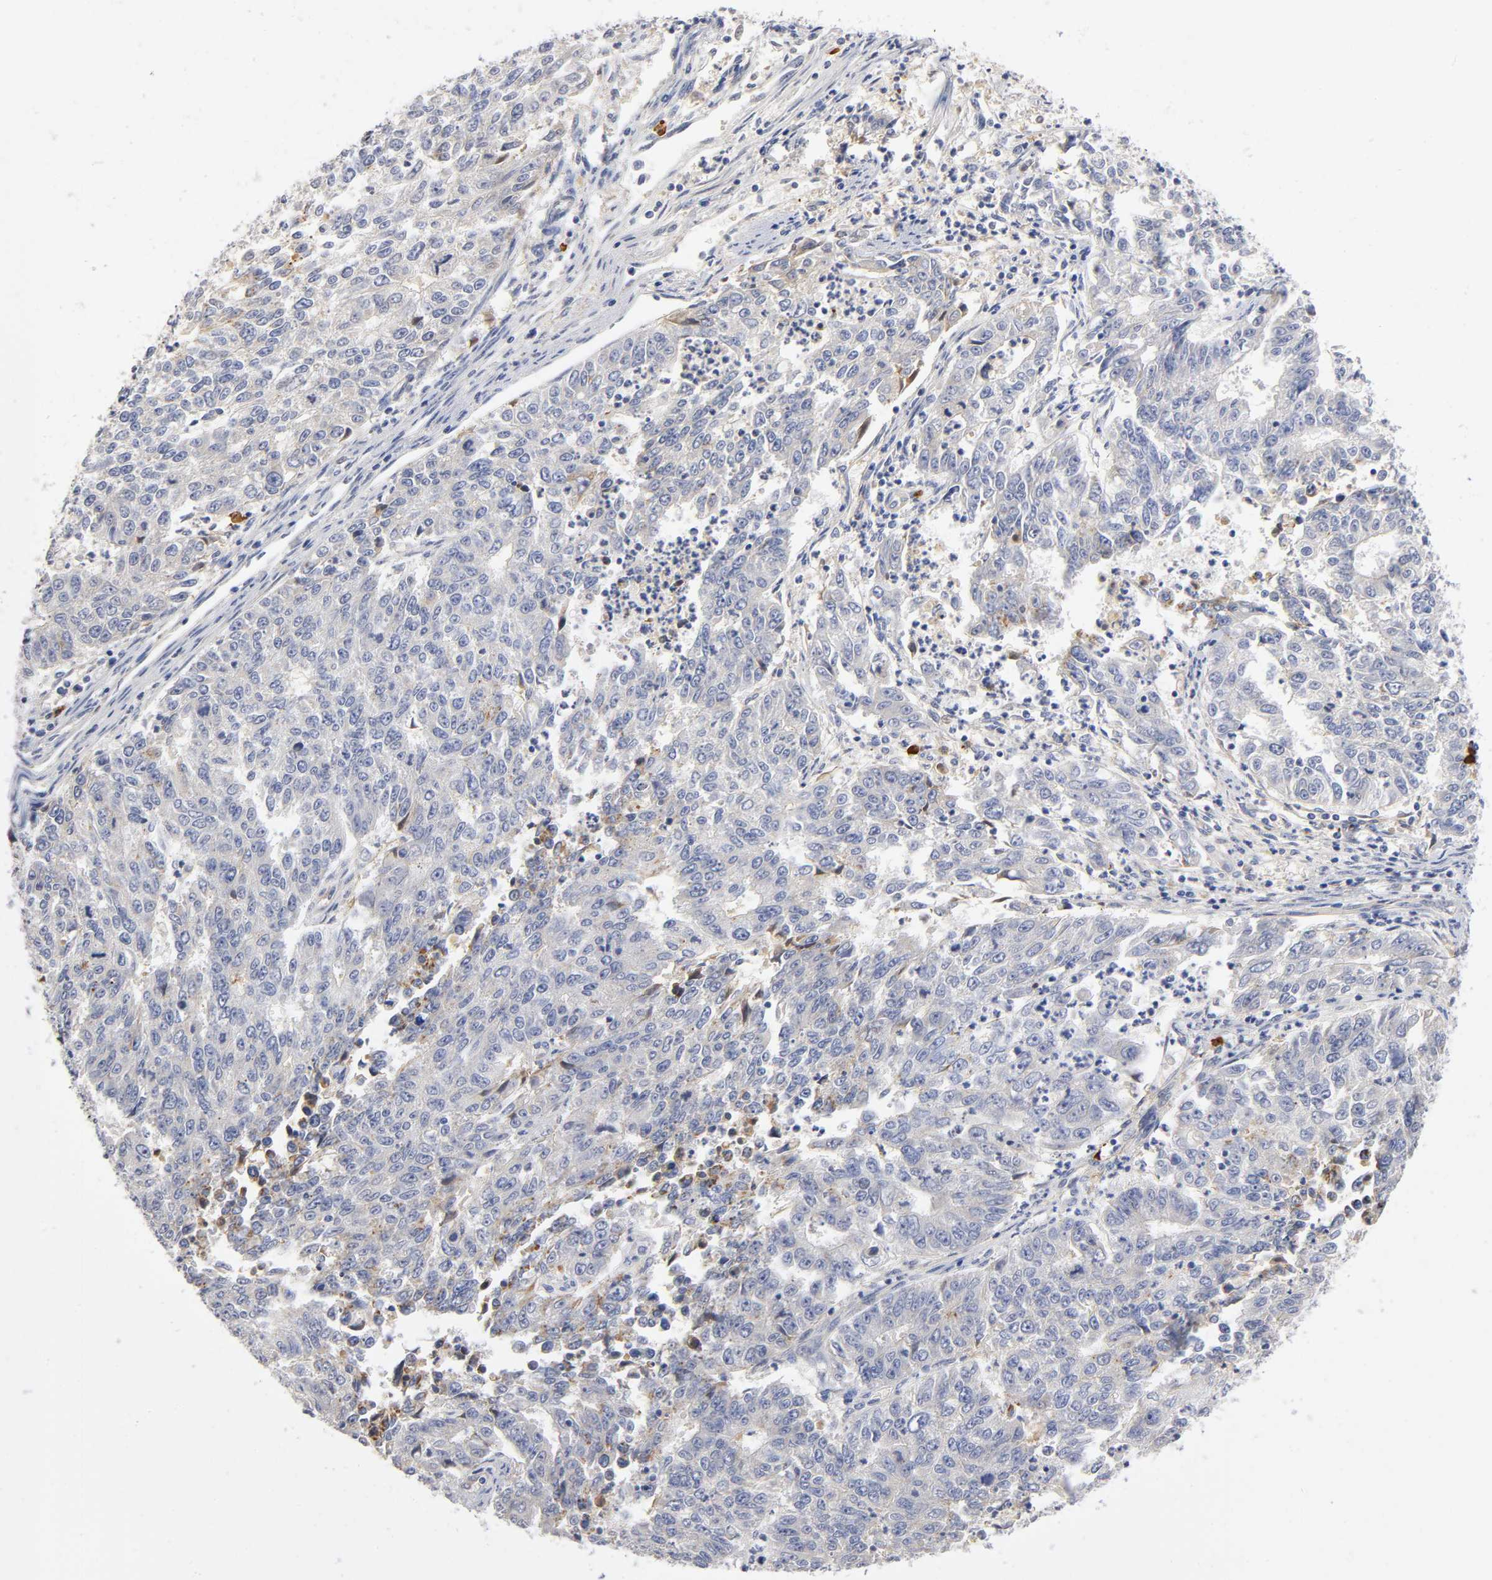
{"staining": {"intensity": "moderate", "quantity": "25%-75%", "location": "cytoplasmic/membranous"}, "tissue": "endometrial cancer", "cell_type": "Tumor cells", "image_type": "cancer", "snomed": [{"axis": "morphology", "description": "Adenocarcinoma, NOS"}, {"axis": "topography", "description": "Endometrium"}], "caption": "Immunohistochemistry (IHC) micrograph of endometrial cancer (adenocarcinoma) stained for a protein (brown), which displays medium levels of moderate cytoplasmic/membranous staining in approximately 25%-75% of tumor cells.", "gene": "NOVA1", "patient": {"sex": "female", "age": 42}}